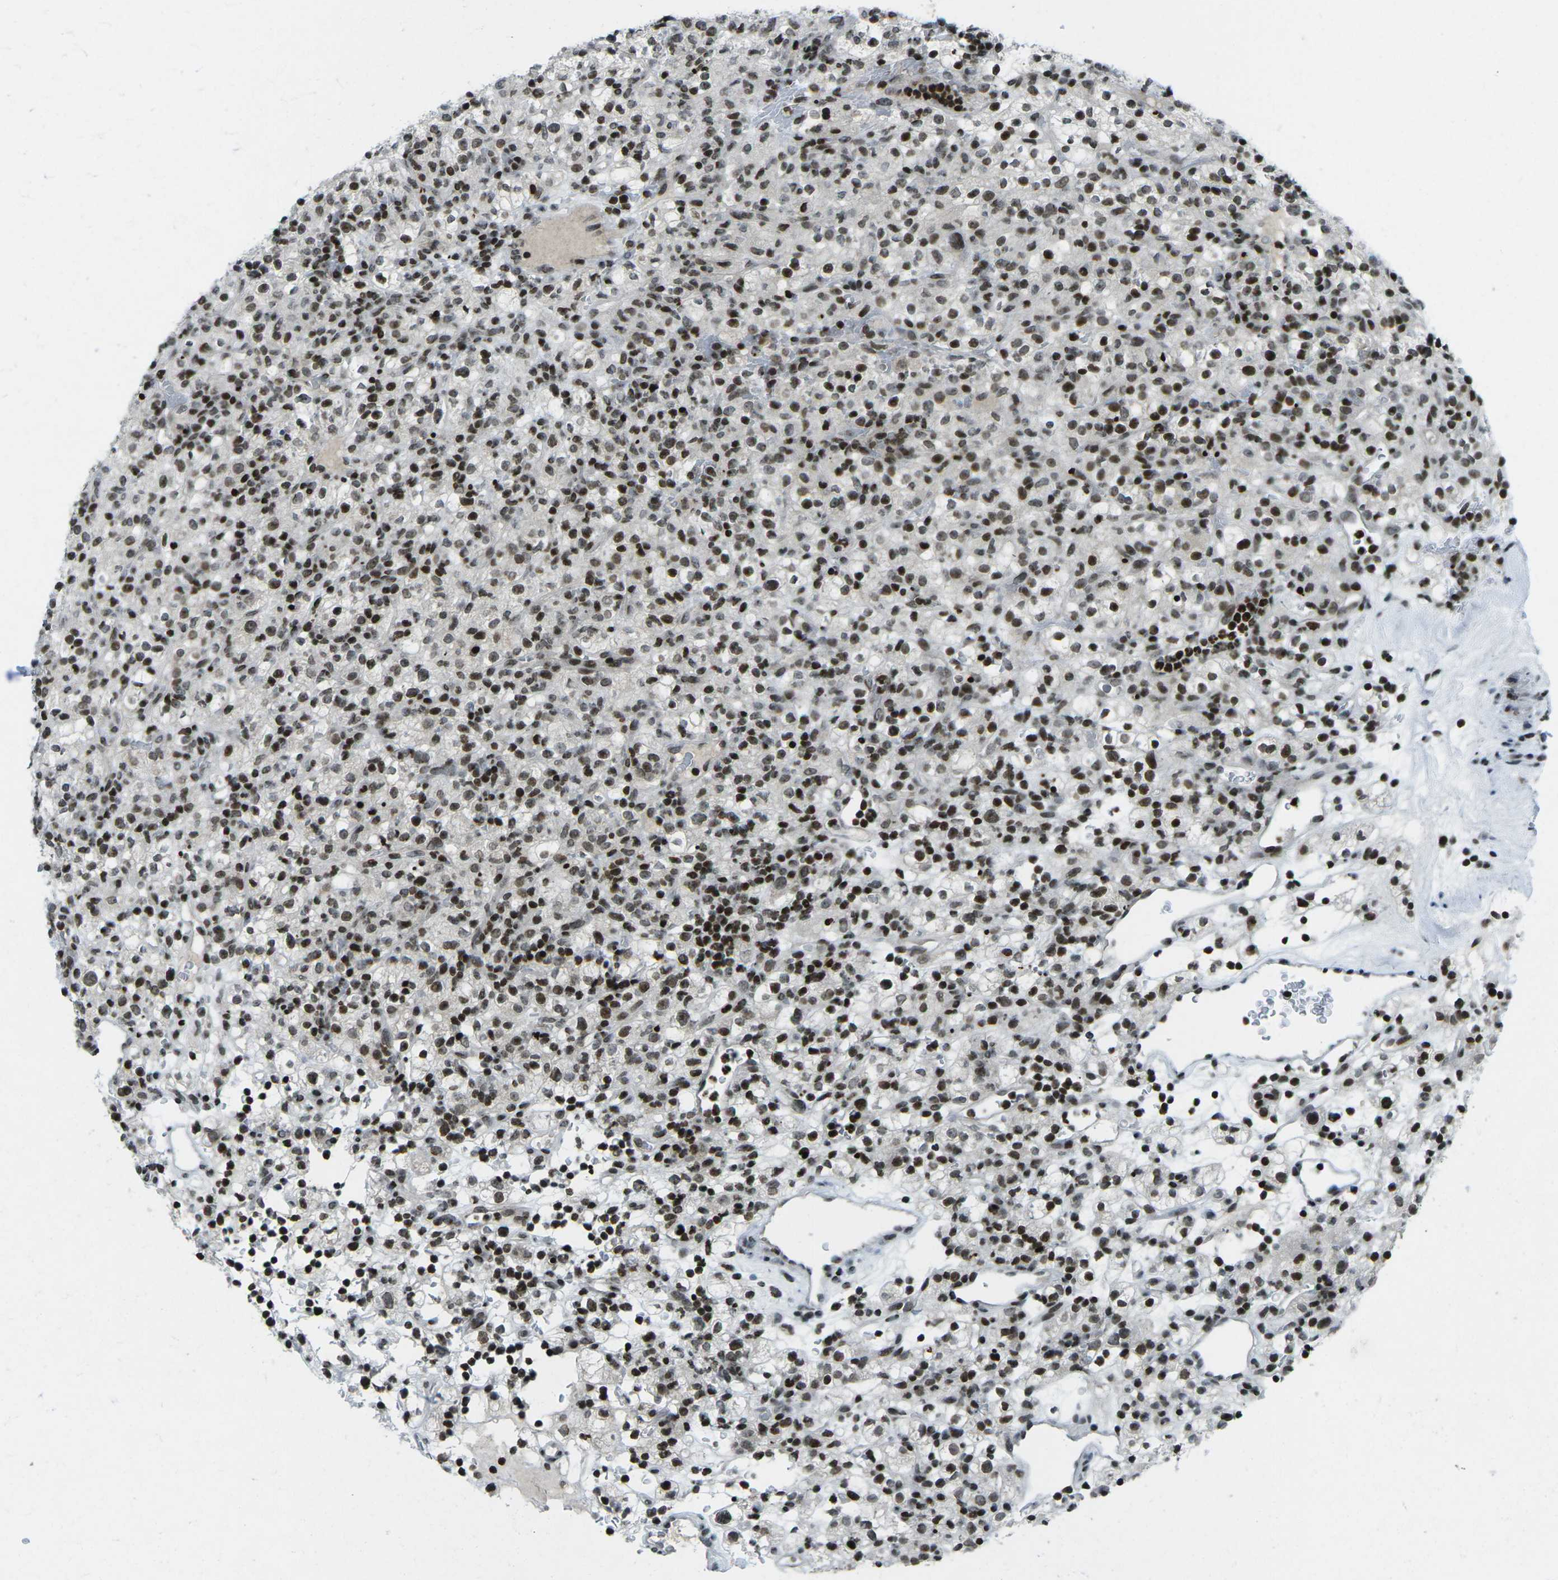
{"staining": {"intensity": "strong", "quantity": ">75%", "location": "nuclear"}, "tissue": "renal cancer", "cell_type": "Tumor cells", "image_type": "cancer", "snomed": [{"axis": "morphology", "description": "Normal tissue, NOS"}, {"axis": "morphology", "description": "Adenocarcinoma, NOS"}, {"axis": "topography", "description": "Kidney"}], "caption": "IHC photomicrograph of neoplastic tissue: human adenocarcinoma (renal) stained using IHC demonstrates high levels of strong protein expression localized specifically in the nuclear of tumor cells, appearing as a nuclear brown color.", "gene": "EME1", "patient": {"sex": "female", "age": 72}}